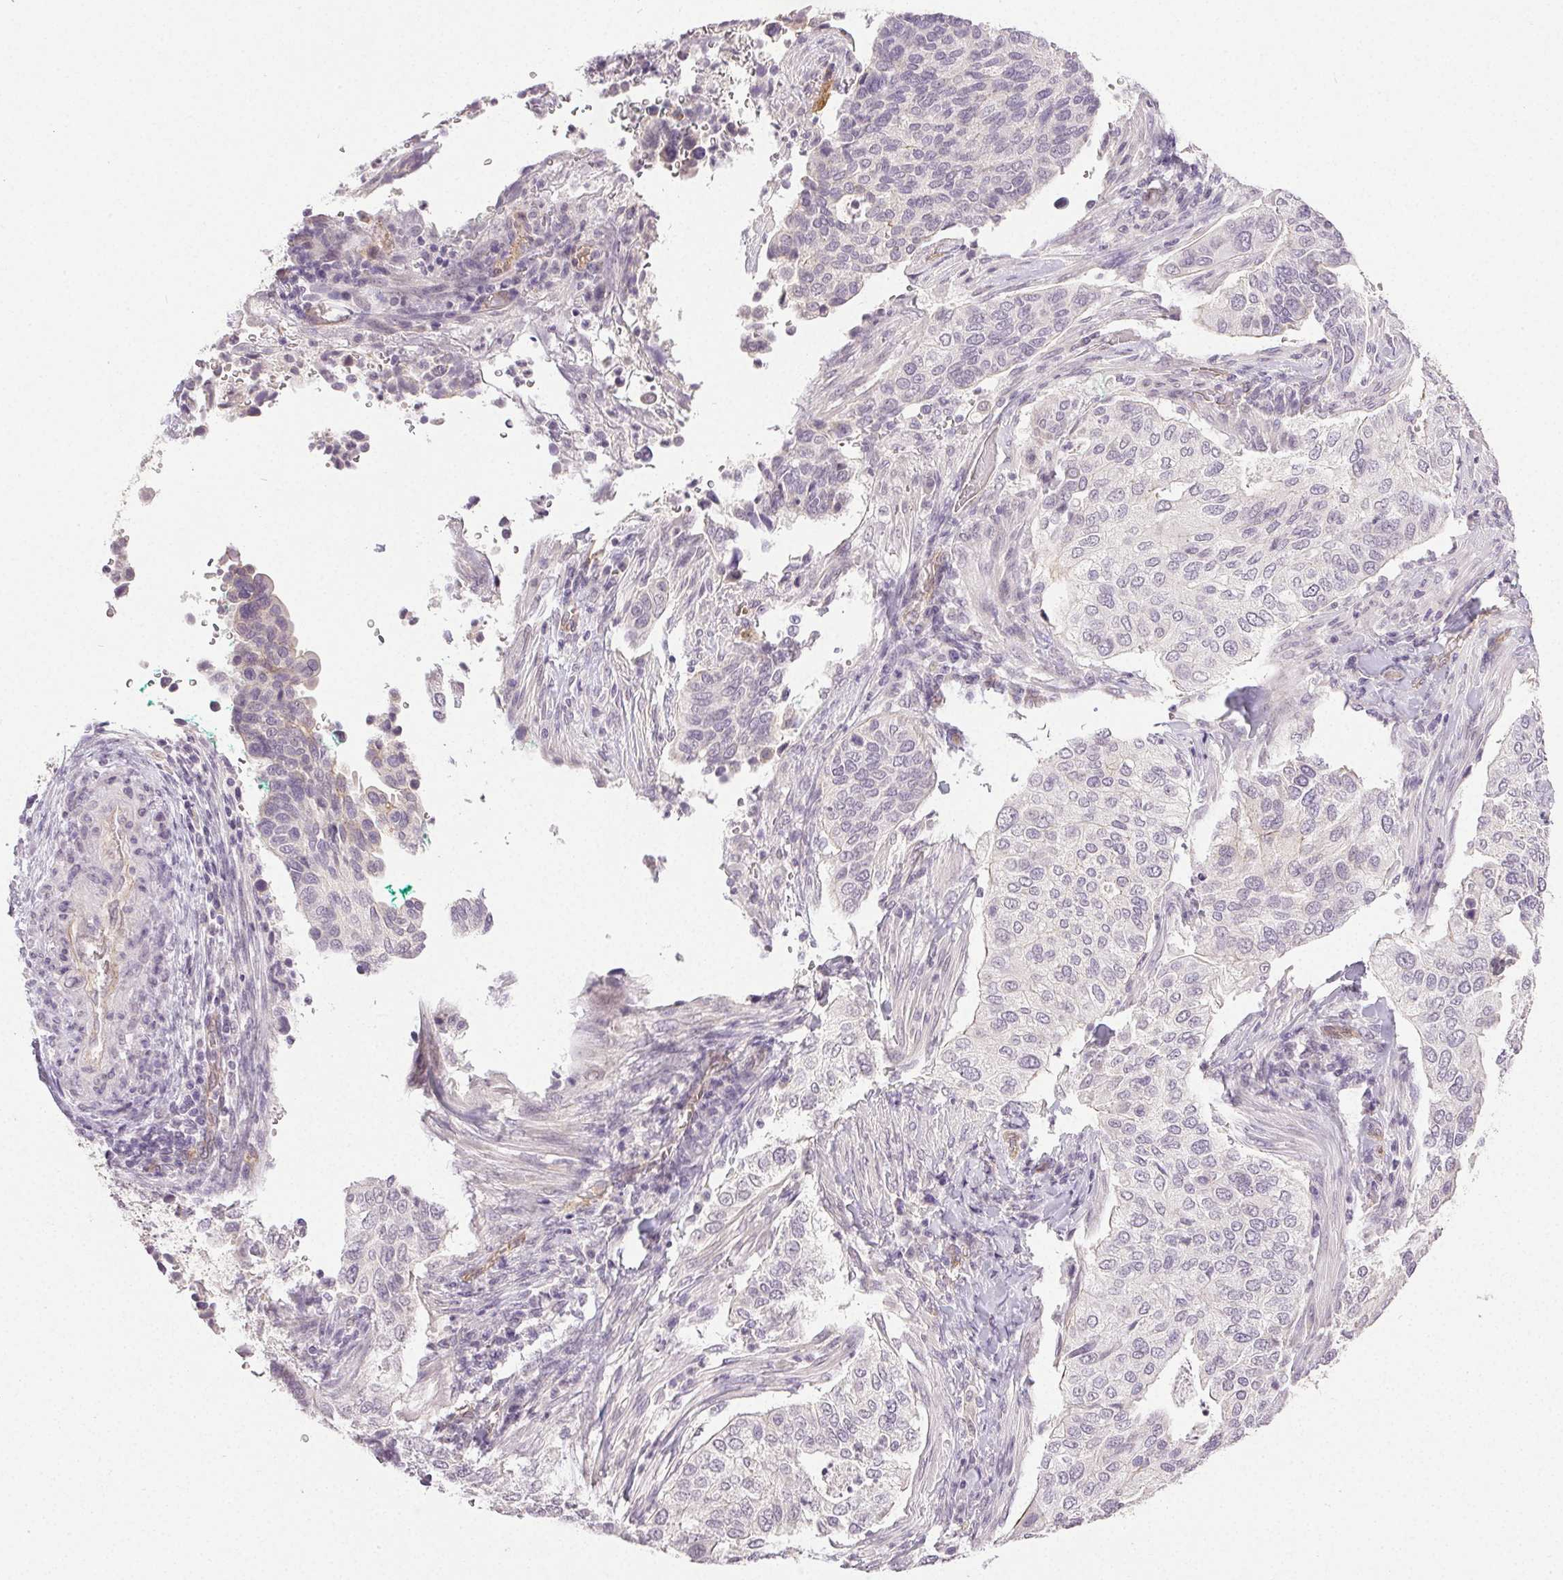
{"staining": {"intensity": "negative", "quantity": "none", "location": "none"}, "tissue": "cervical cancer", "cell_type": "Tumor cells", "image_type": "cancer", "snomed": [{"axis": "morphology", "description": "Squamous cell carcinoma, NOS"}, {"axis": "topography", "description": "Cervix"}], "caption": "High magnification brightfield microscopy of cervical cancer (squamous cell carcinoma) stained with DAB (brown) and counterstained with hematoxylin (blue): tumor cells show no significant staining.", "gene": "PLCB1", "patient": {"sex": "female", "age": 38}}